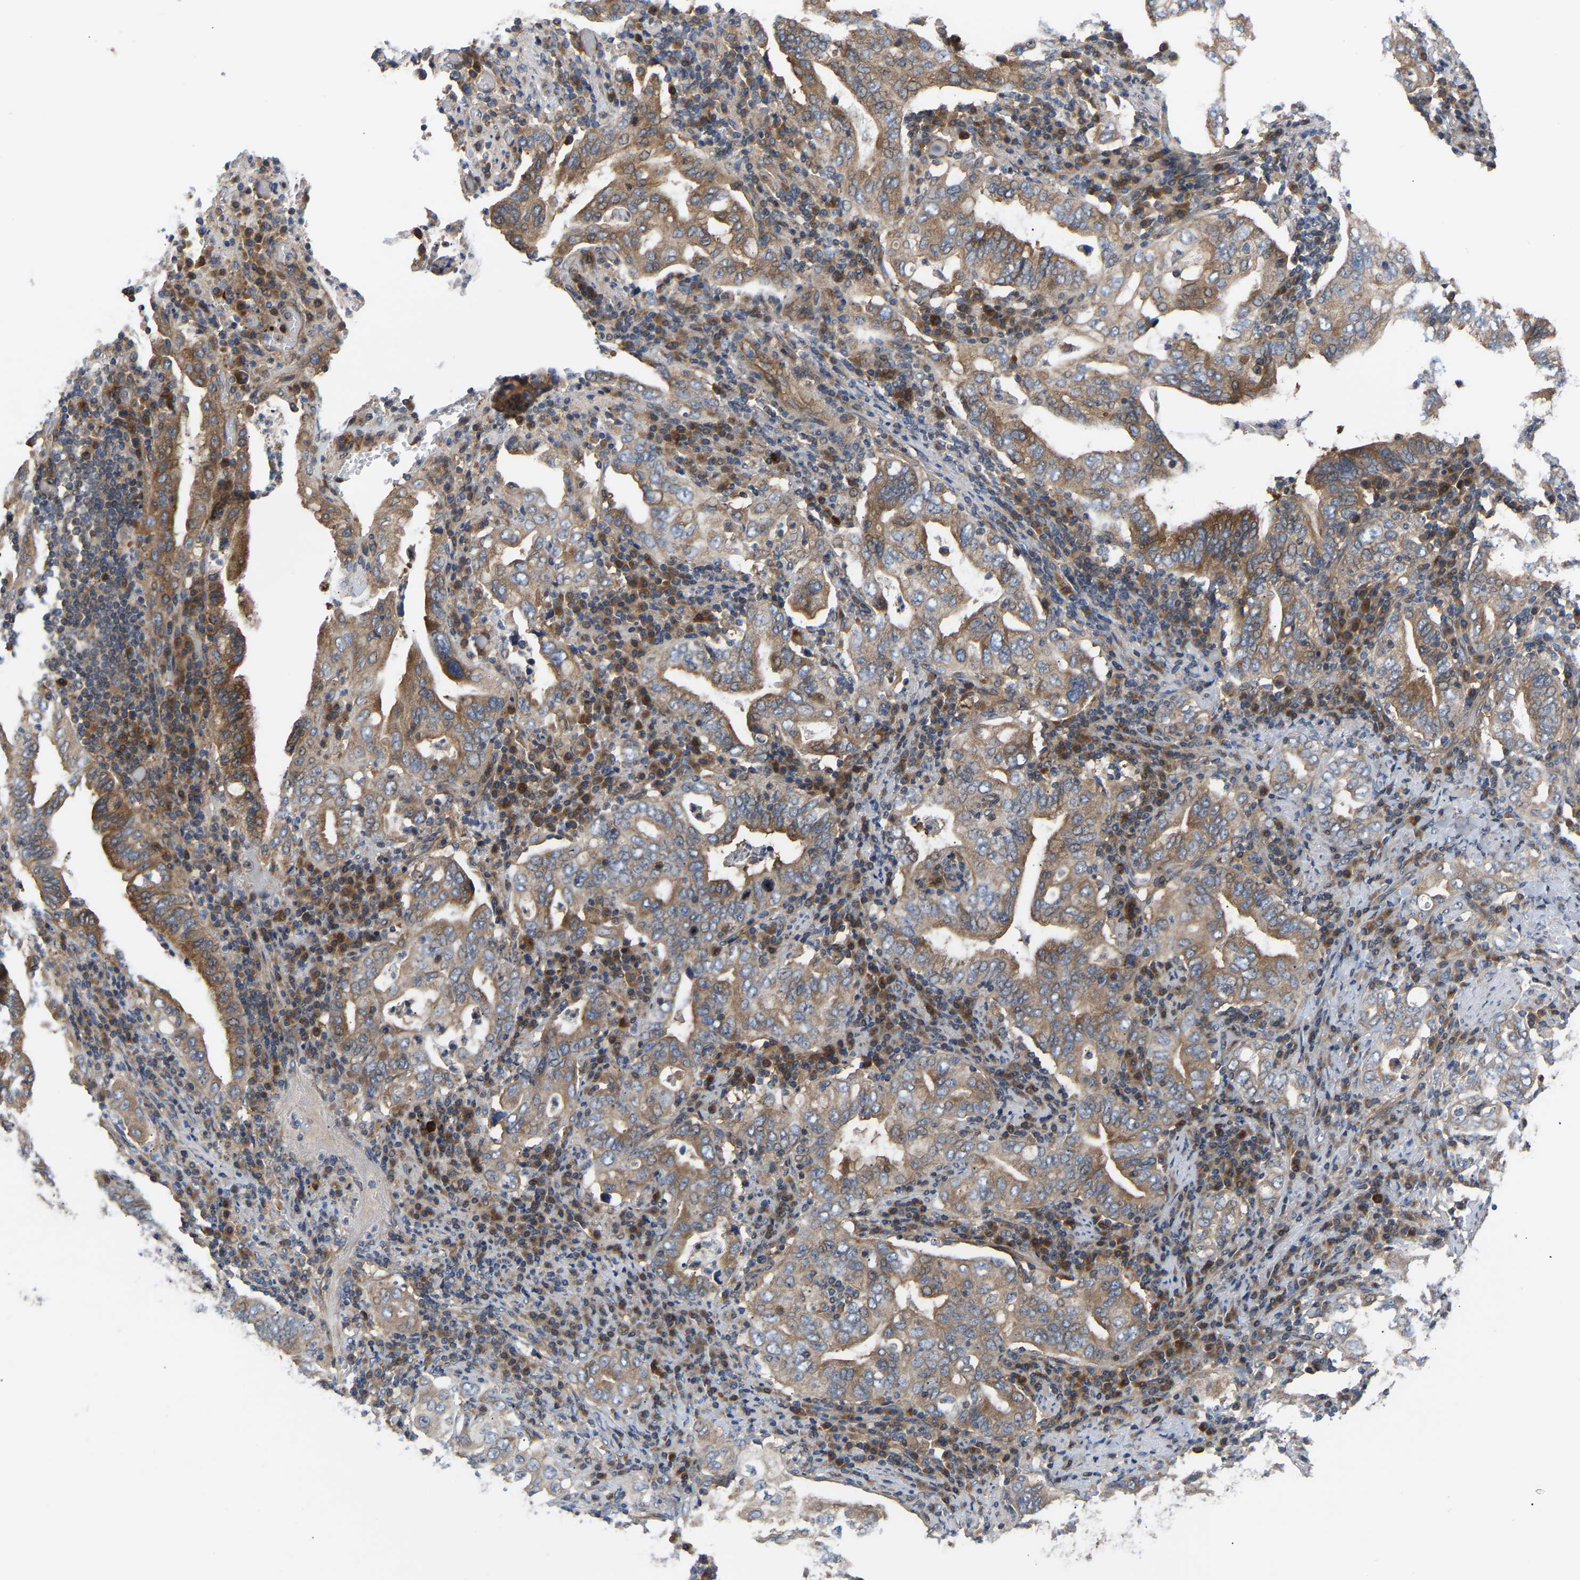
{"staining": {"intensity": "moderate", "quantity": ">75%", "location": "cytoplasmic/membranous"}, "tissue": "stomach cancer", "cell_type": "Tumor cells", "image_type": "cancer", "snomed": [{"axis": "morphology", "description": "Normal tissue, NOS"}, {"axis": "morphology", "description": "Adenocarcinoma, NOS"}, {"axis": "topography", "description": "Esophagus"}, {"axis": "topography", "description": "Stomach, upper"}, {"axis": "topography", "description": "Peripheral nerve tissue"}], "caption": "A brown stain highlights moderate cytoplasmic/membranous positivity of a protein in adenocarcinoma (stomach) tumor cells.", "gene": "LAPTM4B", "patient": {"sex": "male", "age": 62}}